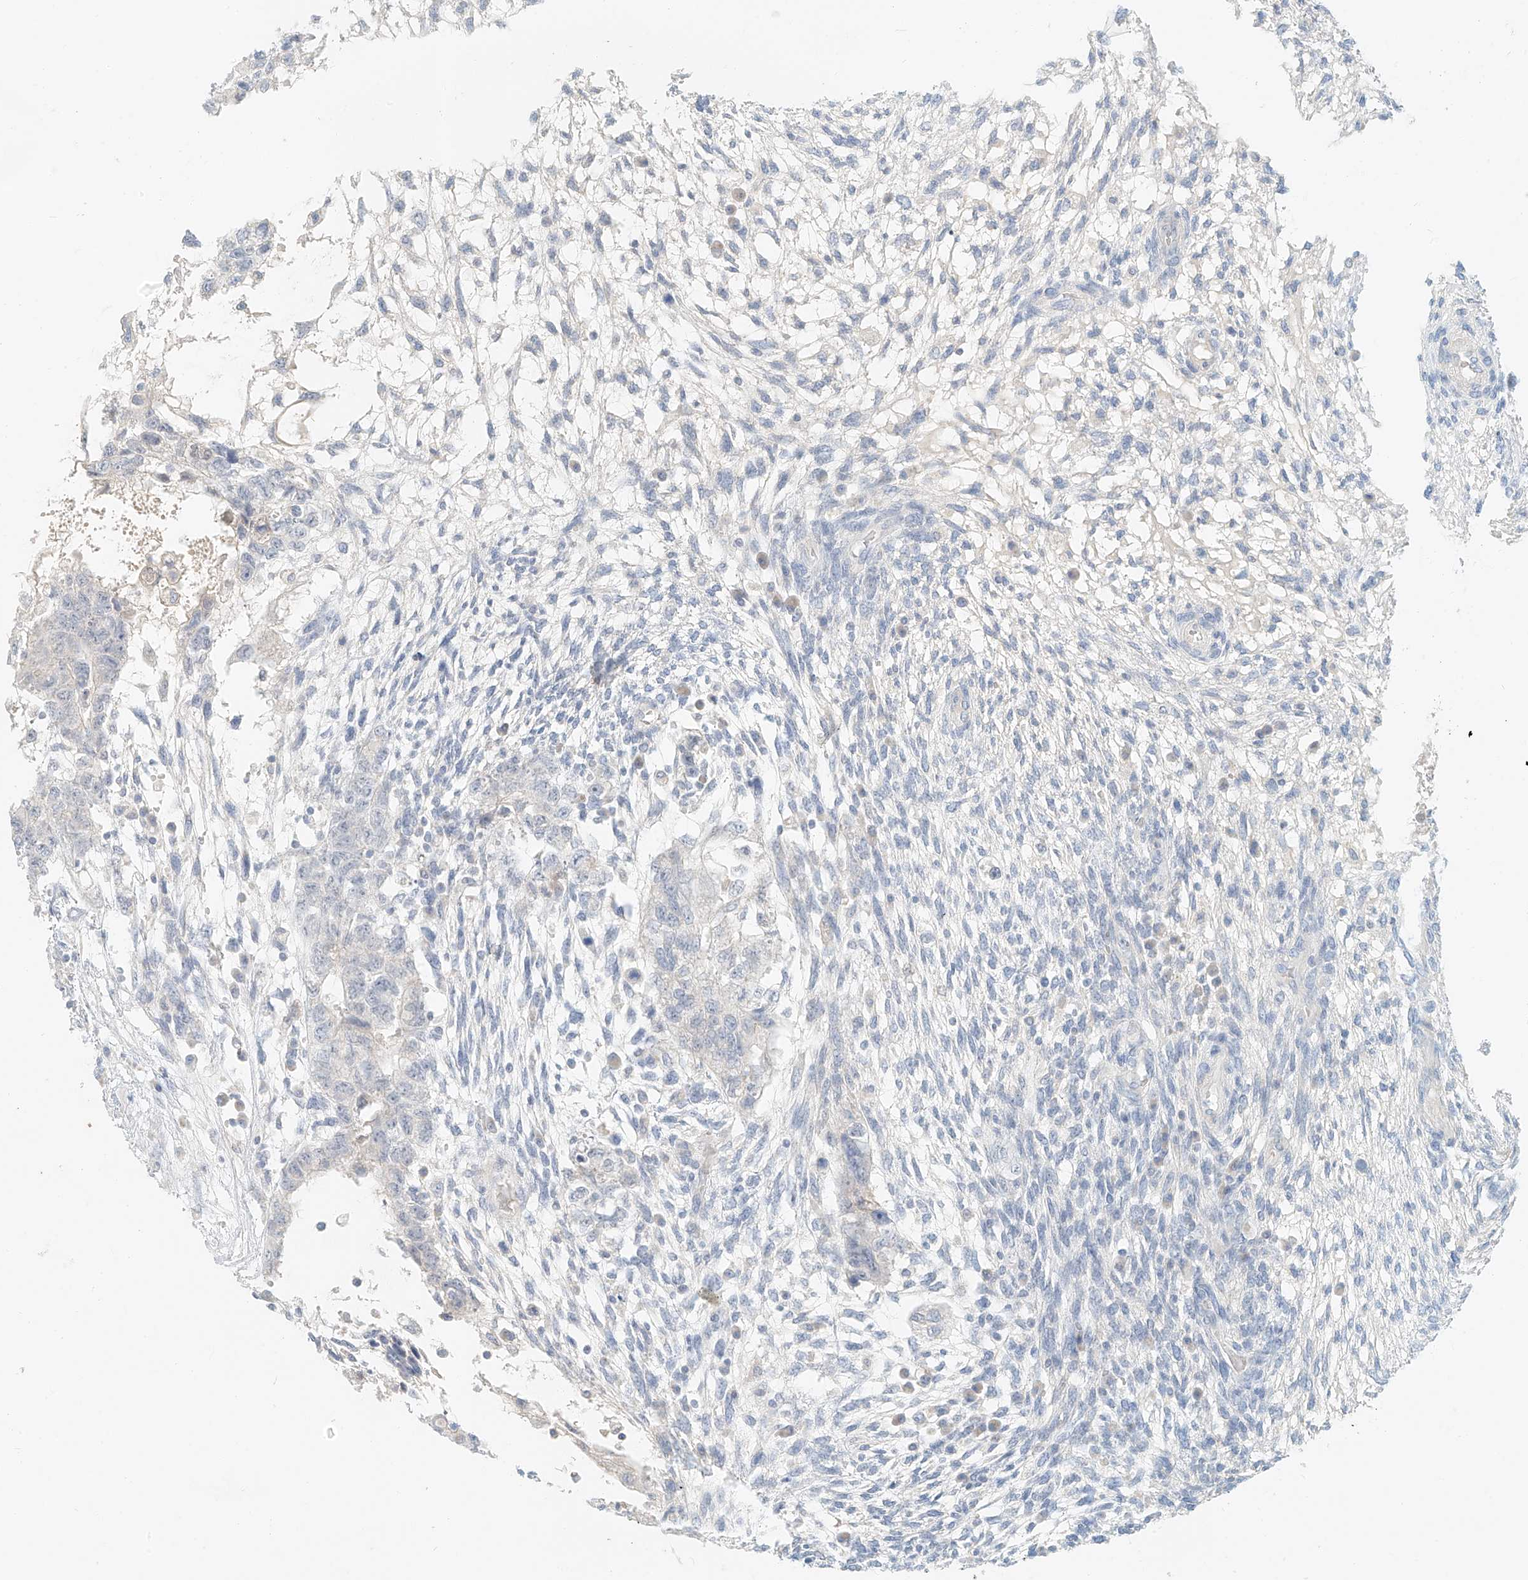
{"staining": {"intensity": "negative", "quantity": "none", "location": "none"}, "tissue": "testis cancer", "cell_type": "Tumor cells", "image_type": "cancer", "snomed": [{"axis": "morphology", "description": "Normal tissue, NOS"}, {"axis": "morphology", "description": "Carcinoma, Embryonal, NOS"}, {"axis": "topography", "description": "Testis"}], "caption": "Tumor cells show no significant protein positivity in testis cancer (embryonal carcinoma).", "gene": "PGC", "patient": {"sex": "male", "age": 36}}